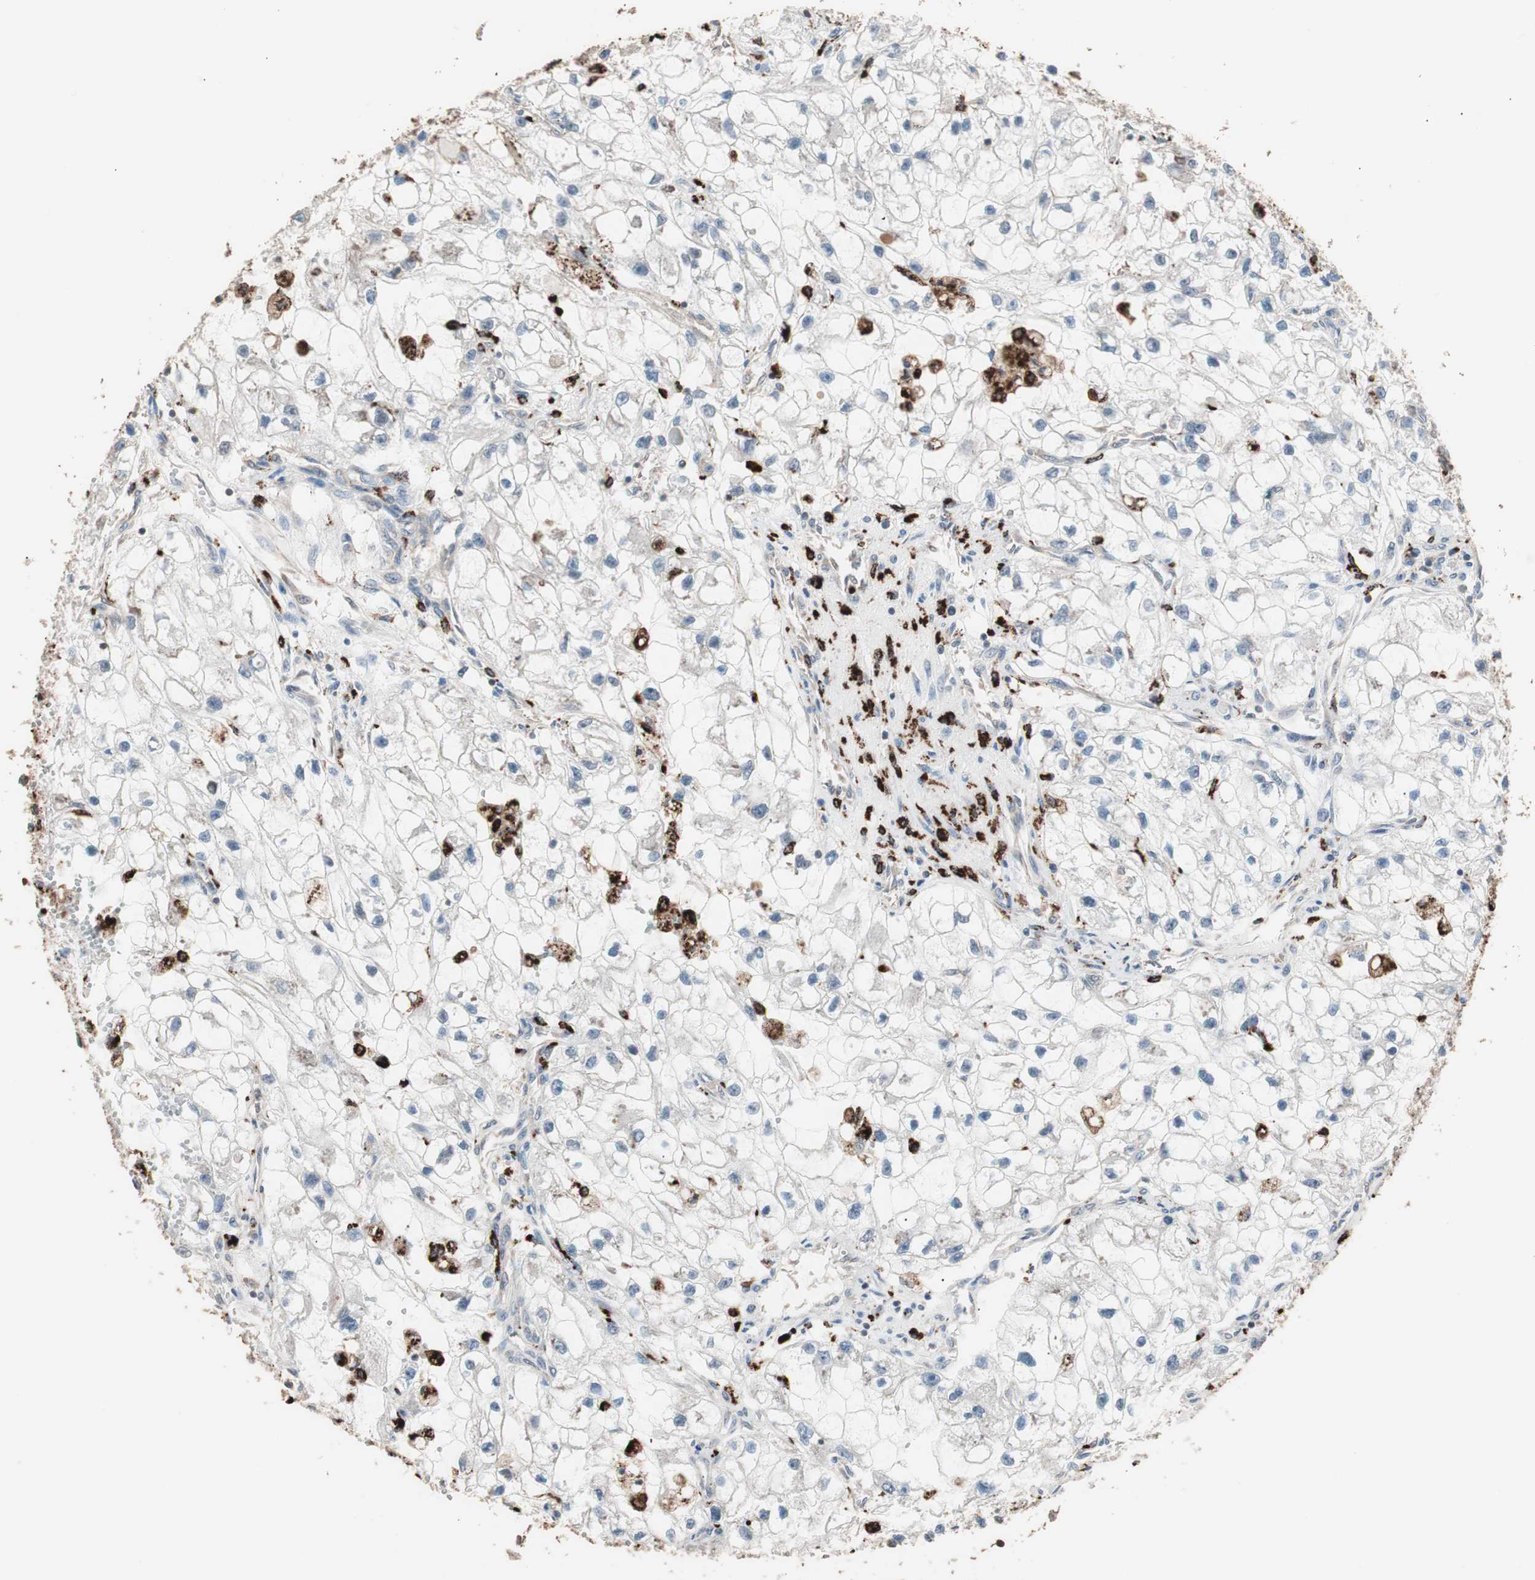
{"staining": {"intensity": "negative", "quantity": "none", "location": "none"}, "tissue": "renal cancer", "cell_type": "Tumor cells", "image_type": "cancer", "snomed": [{"axis": "morphology", "description": "Adenocarcinoma, NOS"}, {"axis": "topography", "description": "Kidney"}], "caption": "High power microscopy photomicrograph of an immunohistochemistry (IHC) histopathology image of adenocarcinoma (renal), revealing no significant staining in tumor cells.", "gene": "CCT3", "patient": {"sex": "female", "age": 70}}